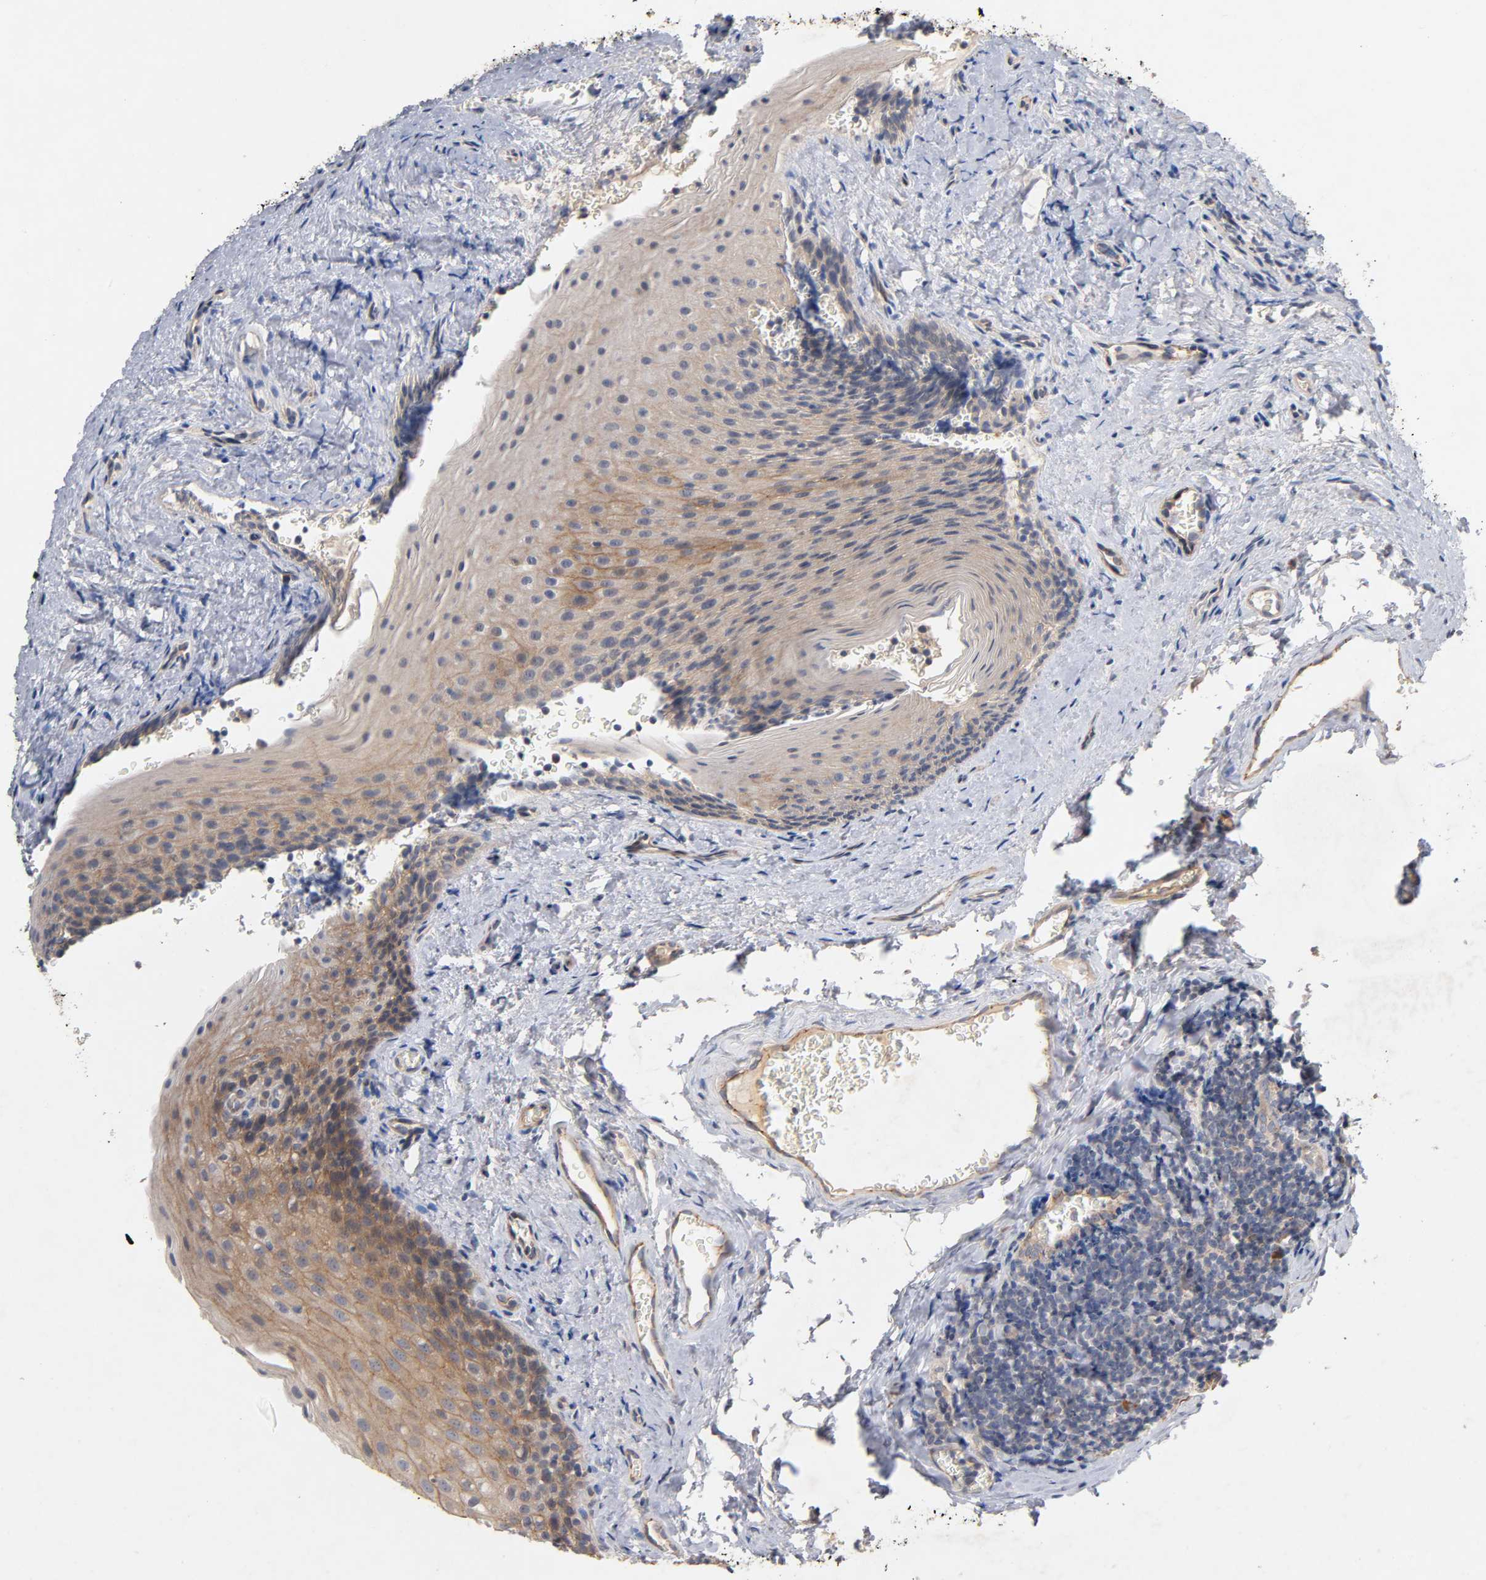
{"staining": {"intensity": "moderate", "quantity": ">75%", "location": "cytoplasmic/membranous"}, "tissue": "oral mucosa", "cell_type": "Squamous epithelial cells", "image_type": "normal", "snomed": [{"axis": "morphology", "description": "Normal tissue, NOS"}, {"axis": "topography", "description": "Oral tissue"}], "caption": "Approximately >75% of squamous epithelial cells in unremarkable oral mucosa demonstrate moderate cytoplasmic/membranous protein positivity as visualized by brown immunohistochemical staining.", "gene": "PDZD11", "patient": {"sex": "male", "age": 20}}